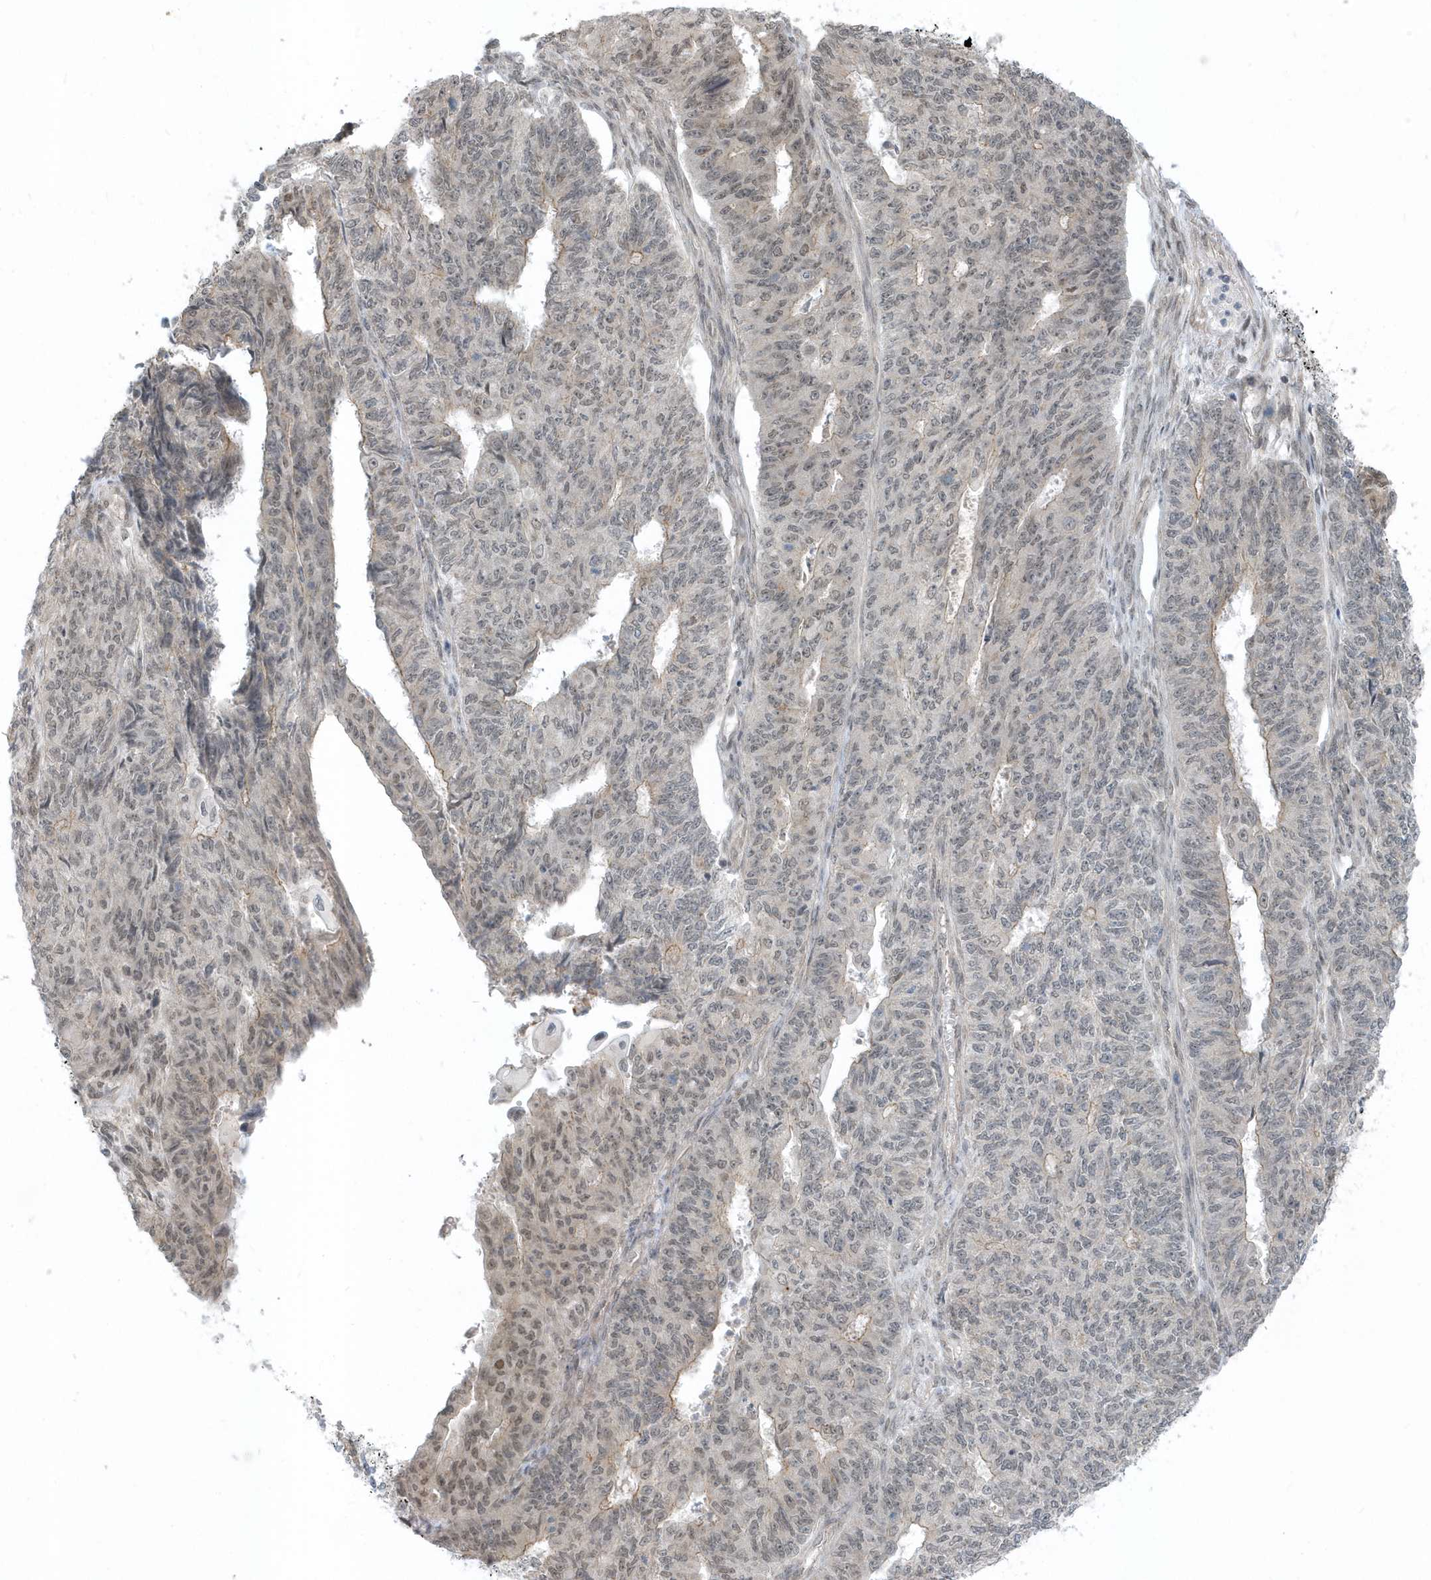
{"staining": {"intensity": "weak", "quantity": "25%-75%", "location": "nuclear"}, "tissue": "endometrial cancer", "cell_type": "Tumor cells", "image_type": "cancer", "snomed": [{"axis": "morphology", "description": "Adenocarcinoma, NOS"}, {"axis": "topography", "description": "Endometrium"}], "caption": "Tumor cells show weak nuclear staining in approximately 25%-75% of cells in adenocarcinoma (endometrial).", "gene": "USP53", "patient": {"sex": "female", "age": 32}}